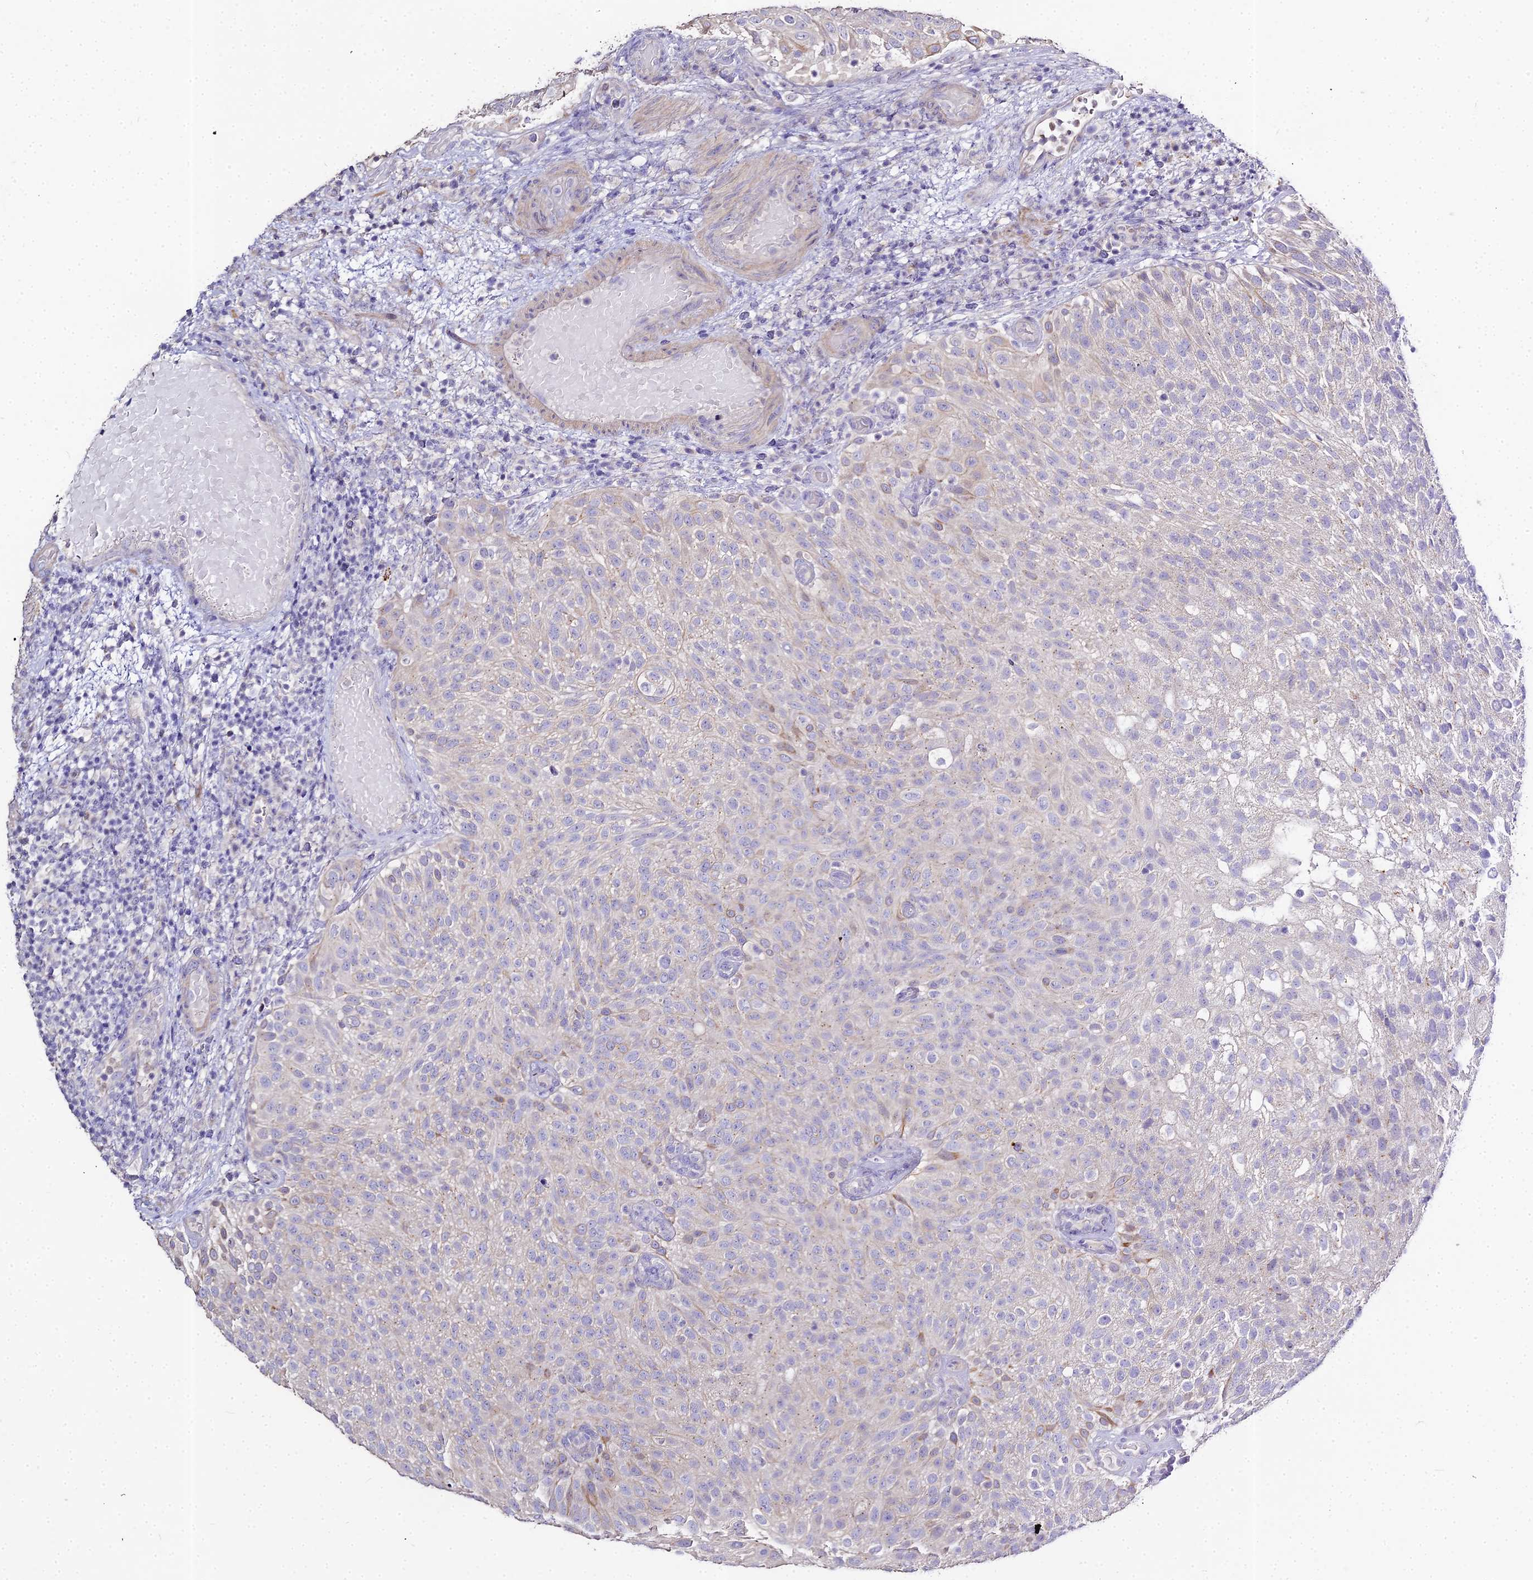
{"staining": {"intensity": "negative", "quantity": "none", "location": "none"}, "tissue": "urothelial cancer", "cell_type": "Tumor cells", "image_type": "cancer", "snomed": [{"axis": "morphology", "description": "Urothelial carcinoma, Low grade"}, {"axis": "topography", "description": "Urinary bladder"}], "caption": "This is an immunohistochemistry micrograph of human urothelial carcinoma (low-grade). There is no positivity in tumor cells.", "gene": "GLYAT", "patient": {"sex": "male", "age": 78}}